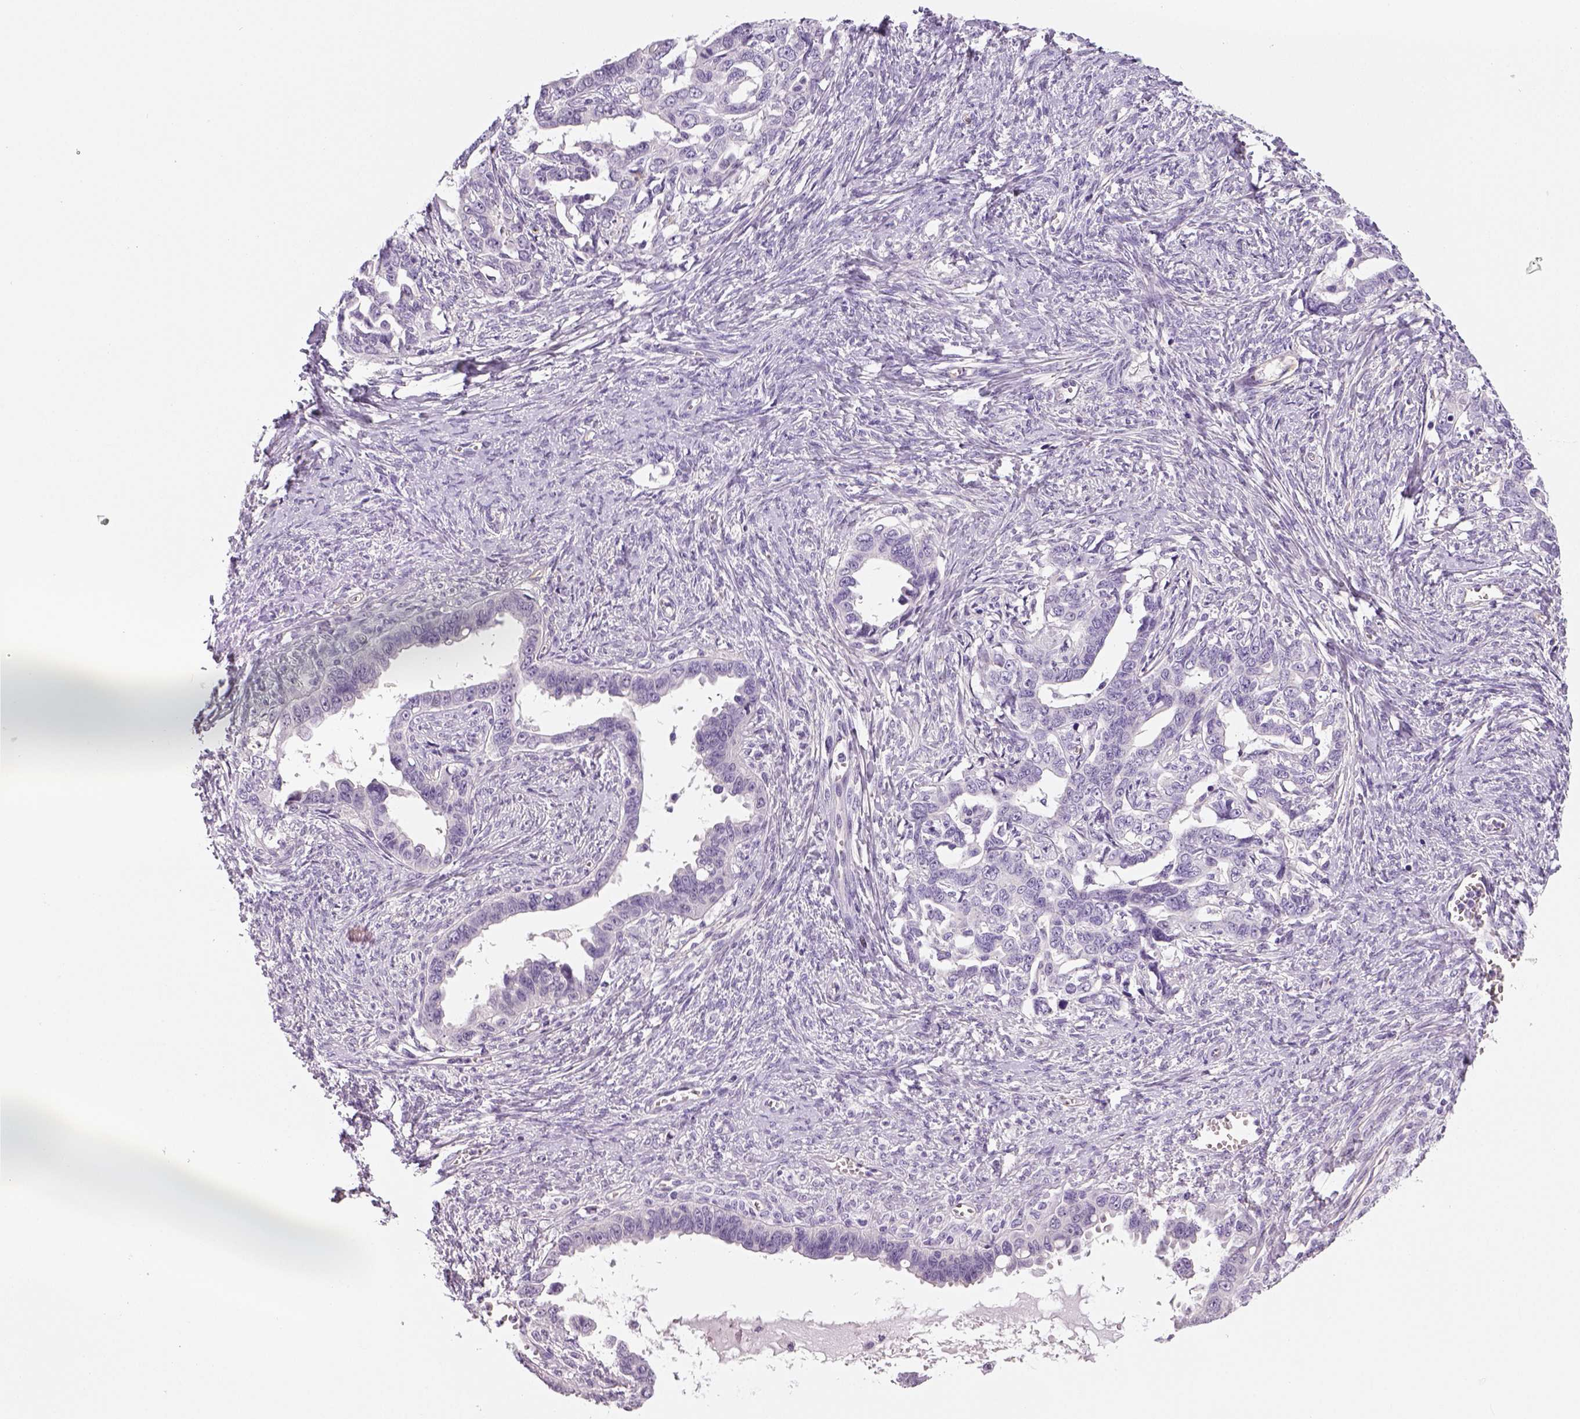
{"staining": {"intensity": "negative", "quantity": "none", "location": "none"}, "tissue": "ovarian cancer", "cell_type": "Tumor cells", "image_type": "cancer", "snomed": [{"axis": "morphology", "description": "Cystadenocarcinoma, serous, NOS"}, {"axis": "topography", "description": "Ovary"}], "caption": "Micrograph shows no protein positivity in tumor cells of ovarian cancer tissue.", "gene": "TSPAN7", "patient": {"sex": "female", "age": 69}}